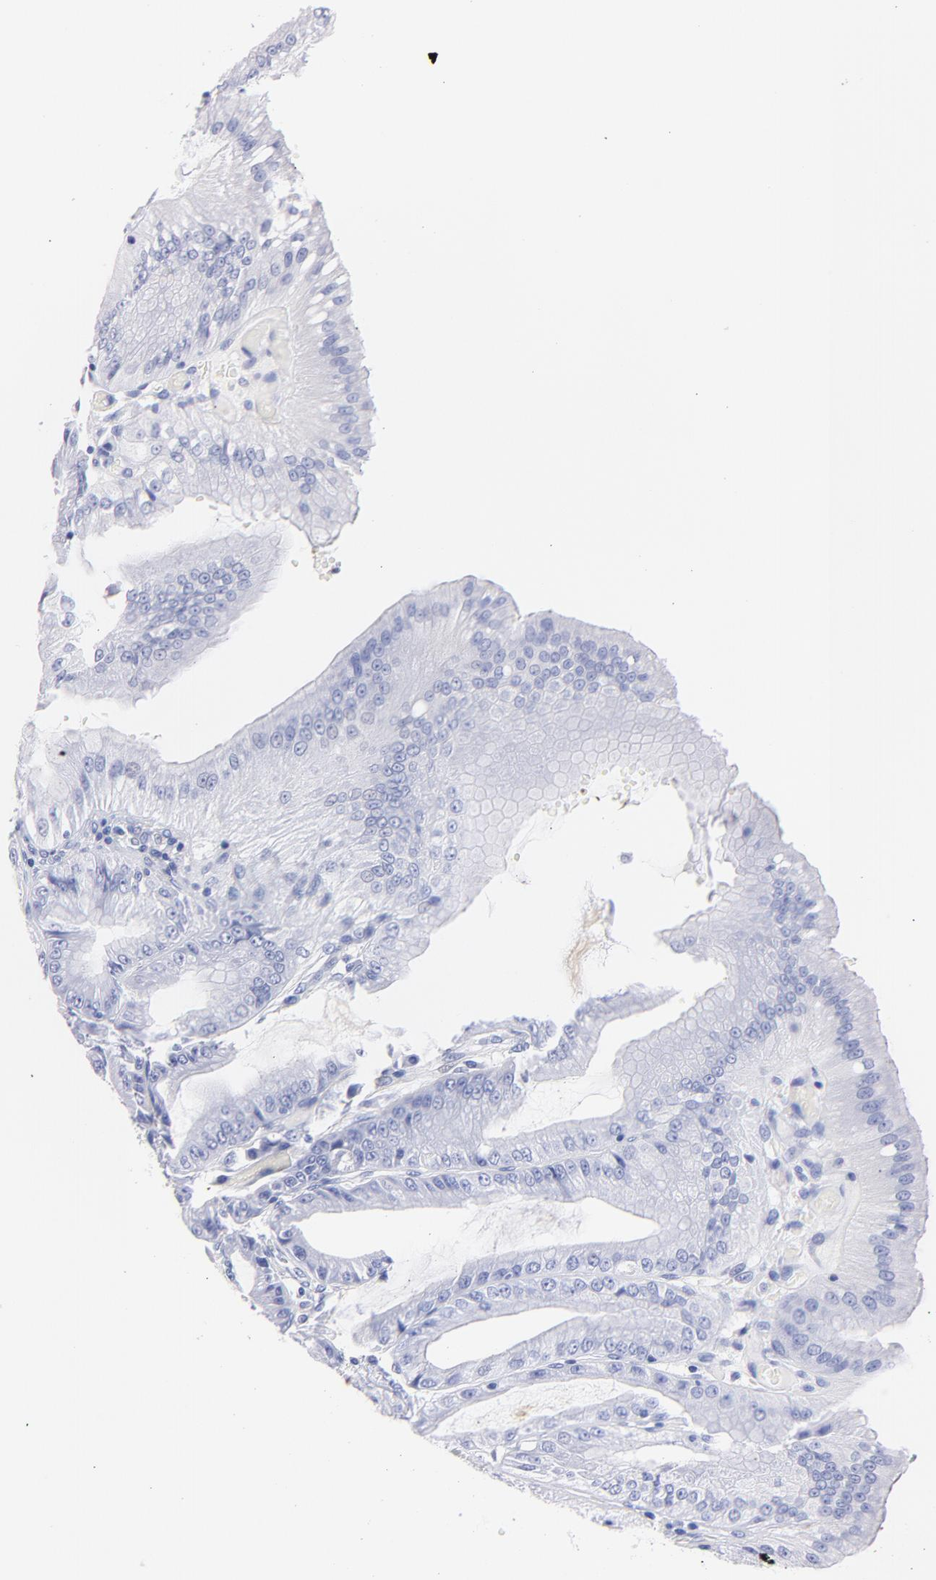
{"staining": {"intensity": "negative", "quantity": "none", "location": "none"}, "tissue": "stomach", "cell_type": "Glandular cells", "image_type": "normal", "snomed": [{"axis": "morphology", "description": "Normal tissue, NOS"}, {"axis": "topography", "description": "Stomach, lower"}], "caption": "Protein analysis of unremarkable stomach demonstrates no significant staining in glandular cells.", "gene": "HORMAD2", "patient": {"sex": "male", "age": 71}}